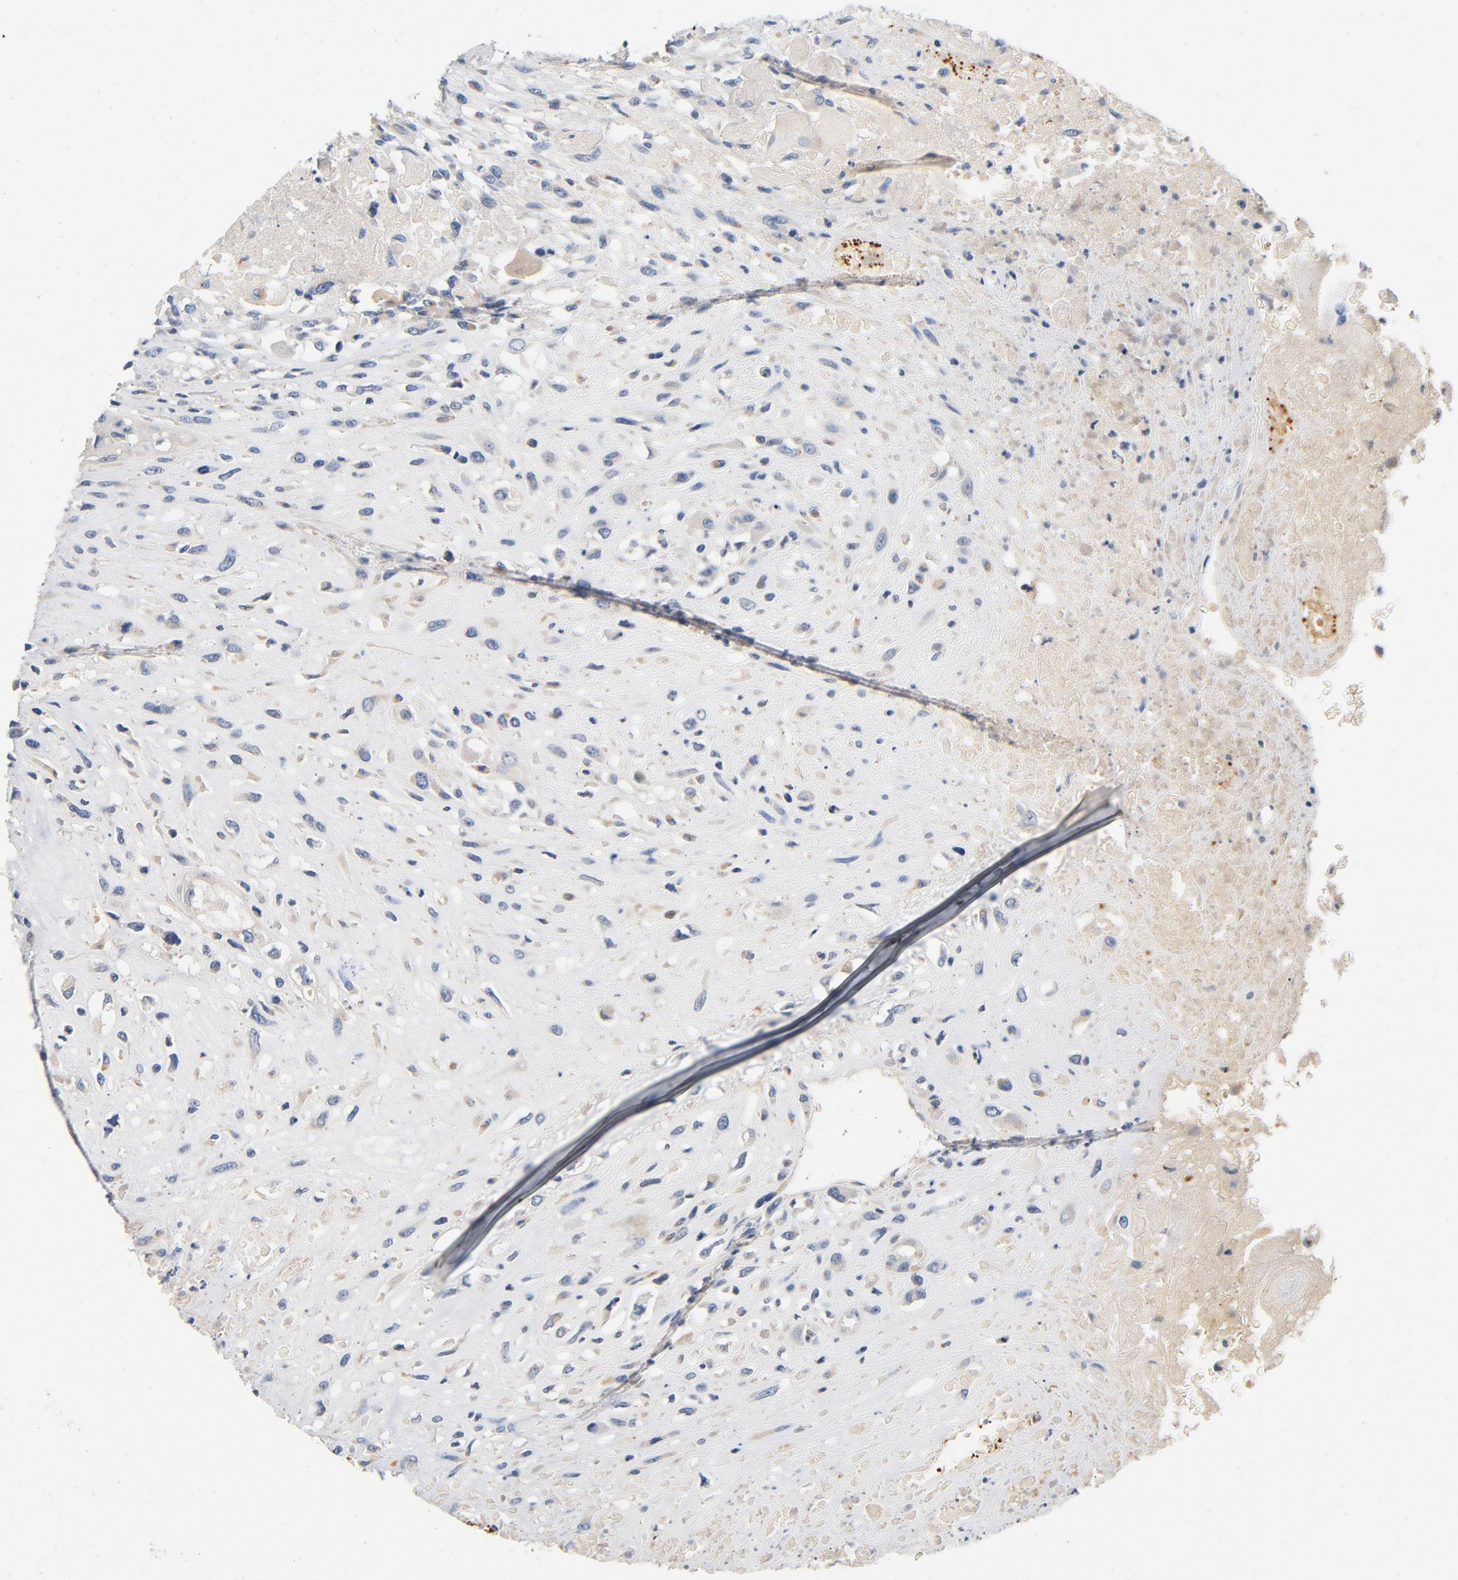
{"staining": {"intensity": "negative", "quantity": "none", "location": "none"}, "tissue": "head and neck cancer", "cell_type": "Tumor cells", "image_type": "cancer", "snomed": [{"axis": "morphology", "description": "Necrosis, NOS"}, {"axis": "morphology", "description": "Neoplasm, malignant, NOS"}, {"axis": "topography", "description": "Salivary gland"}, {"axis": "topography", "description": "Head-Neck"}], "caption": "IHC micrograph of head and neck cancer (malignant neoplasm) stained for a protein (brown), which displays no expression in tumor cells.", "gene": "LMAN2", "patient": {"sex": "male", "age": 43}}